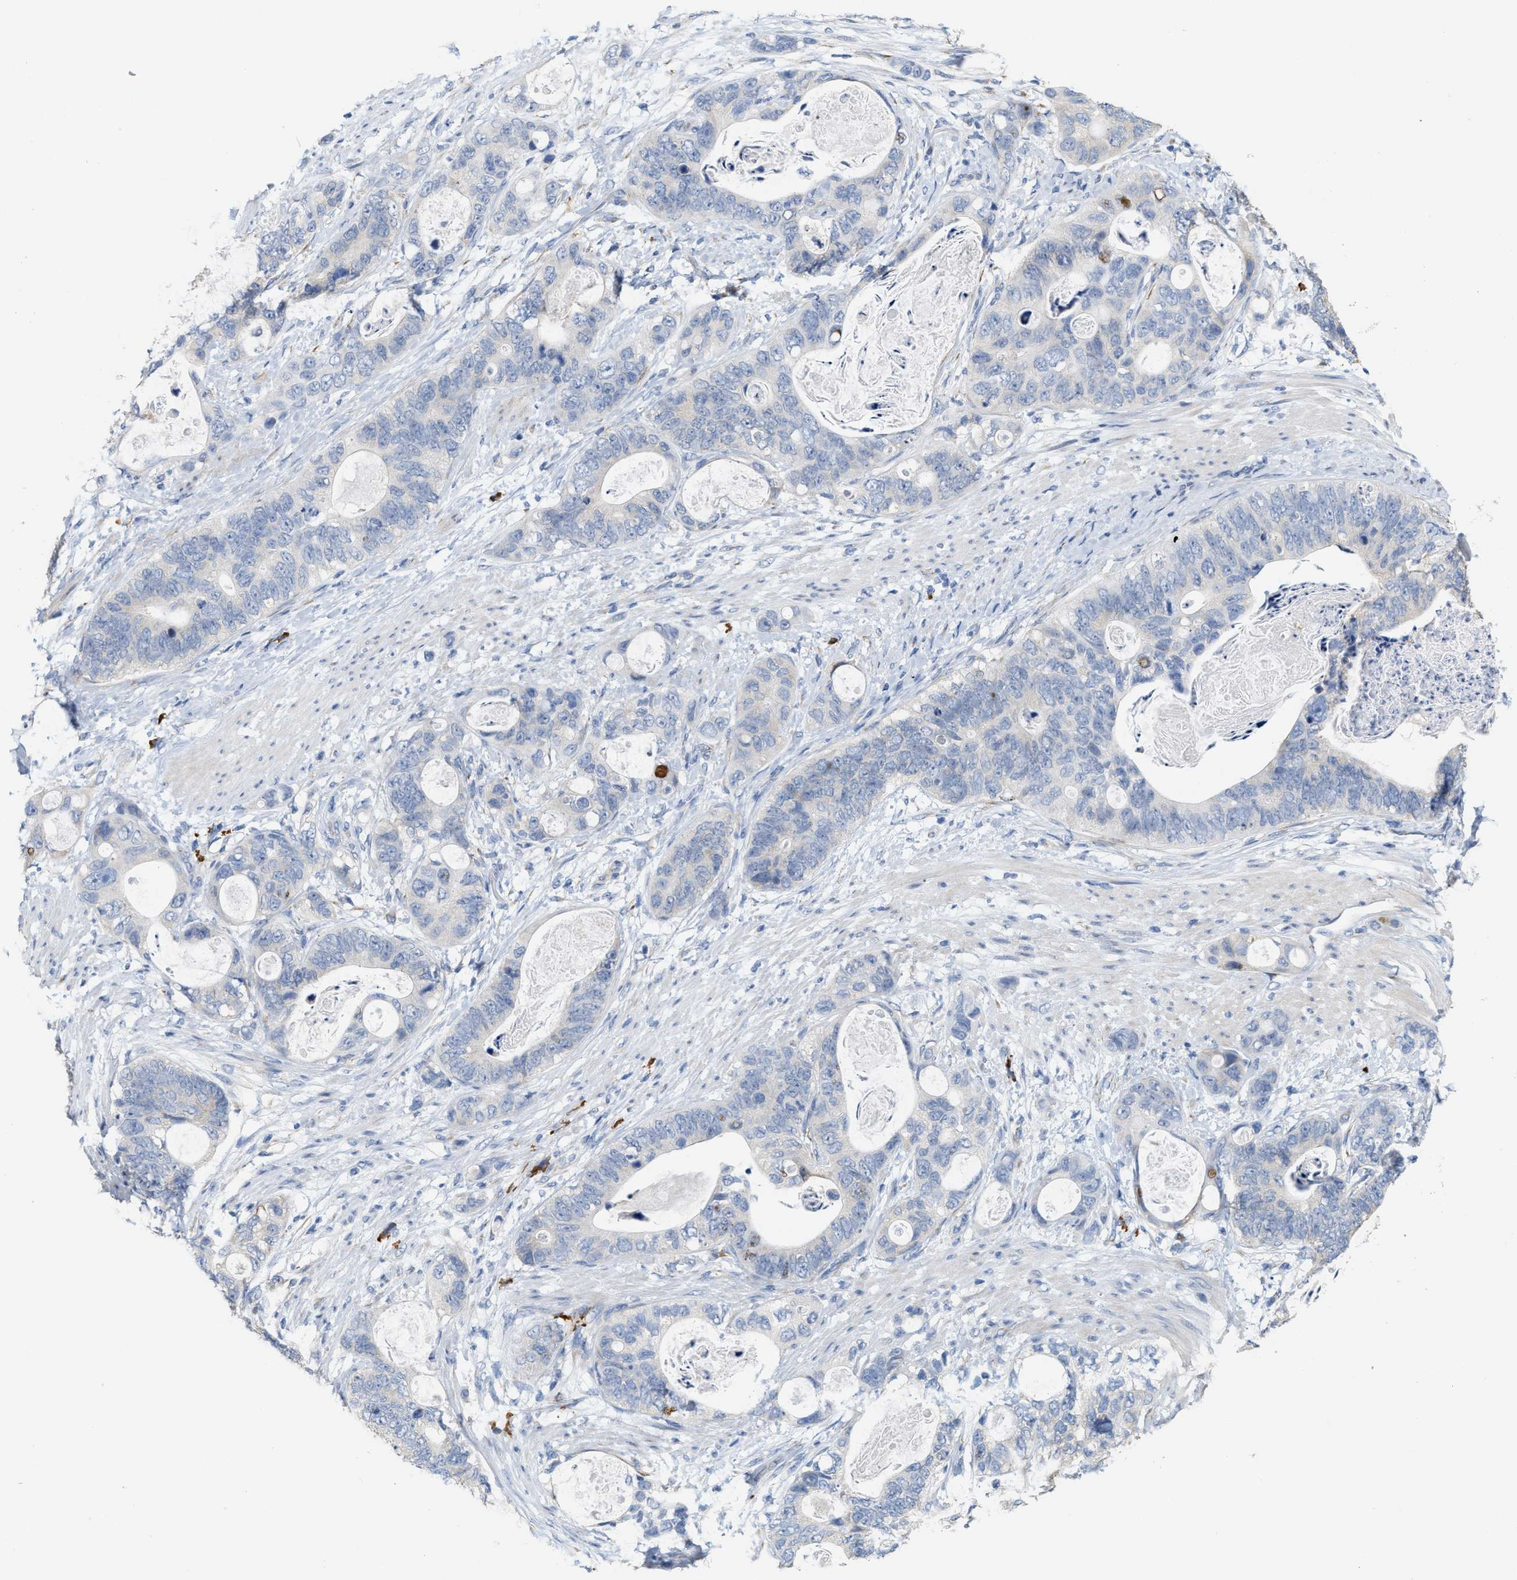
{"staining": {"intensity": "negative", "quantity": "none", "location": "none"}, "tissue": "stomach cancer", "cell_type": "Tumor cells", "image_type": "cancer", "snomed": [{"axis": "morphology", "description": "Normal tissue, NOS"}, {"axis": "morphology", "description": "Adenocarcinoma, NOS"}, {"axis": "topography", "description": "Stomach"}], "caption": "A photomicrograph of human stomach adenocarcinoma is negative for staining in tumor cells.", "gene": "RYR2", "patient": {"sex": "female", "age": 89}}